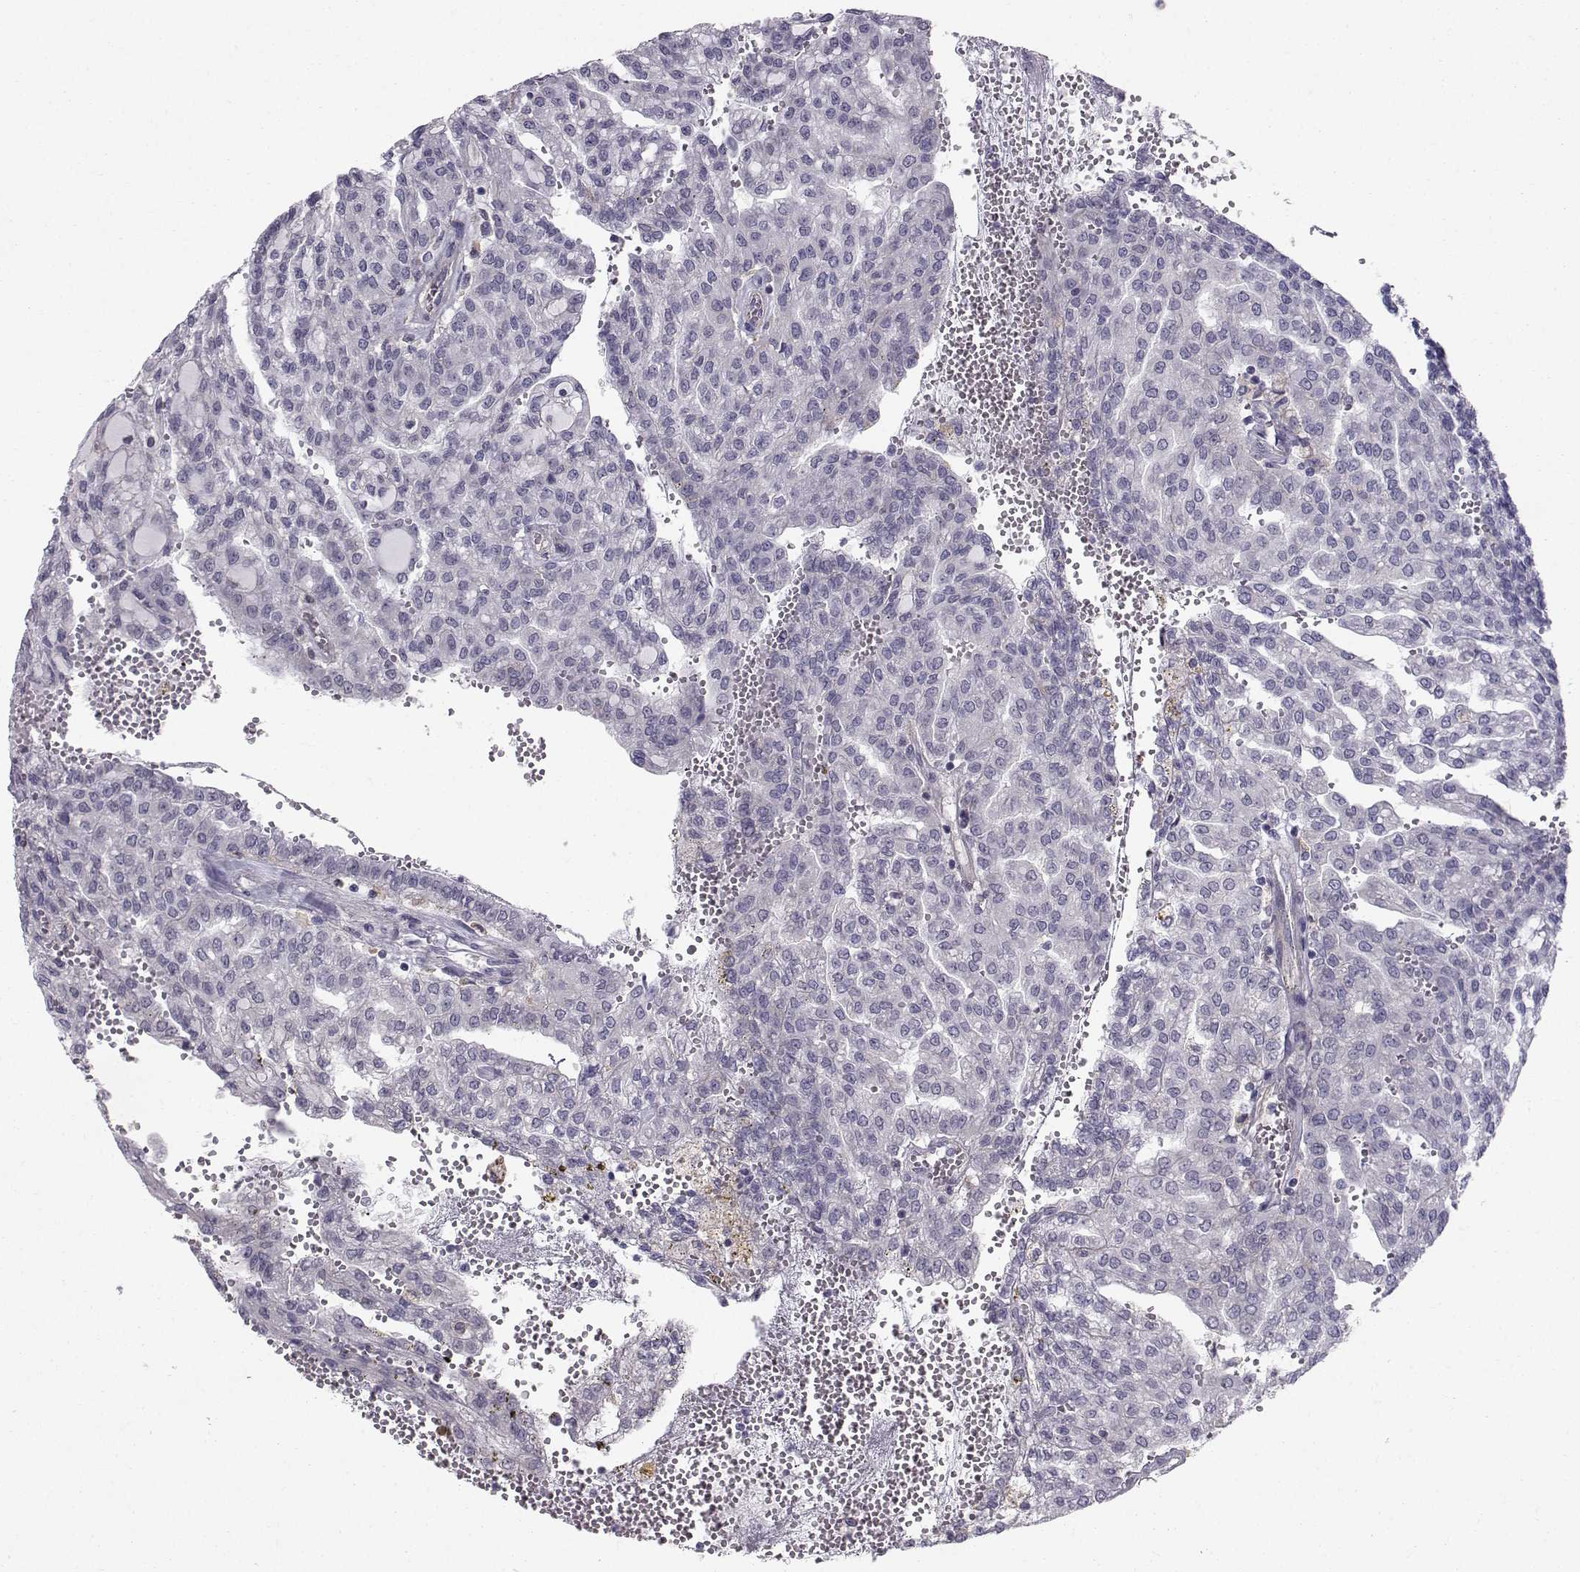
{"staining": {"intensity": "negative", "quantity": "none", "location": "none"}, "tissue": "renal cancer", "cell_type": "Tumor cells", "image_type": "cancer", "snomed": [{"axis": "morphology", "description": "Adenocarcinoma, NOS"}, {"axis": "topography", "description": "Kidney"}], "caption": "Immunohistochemical staining of renal cancer (adenocarcinoma) demonstrates no significant staining in tumor cells.", "gene": "SPDYE4", "patient": {"sex": "male", "age": 63}}